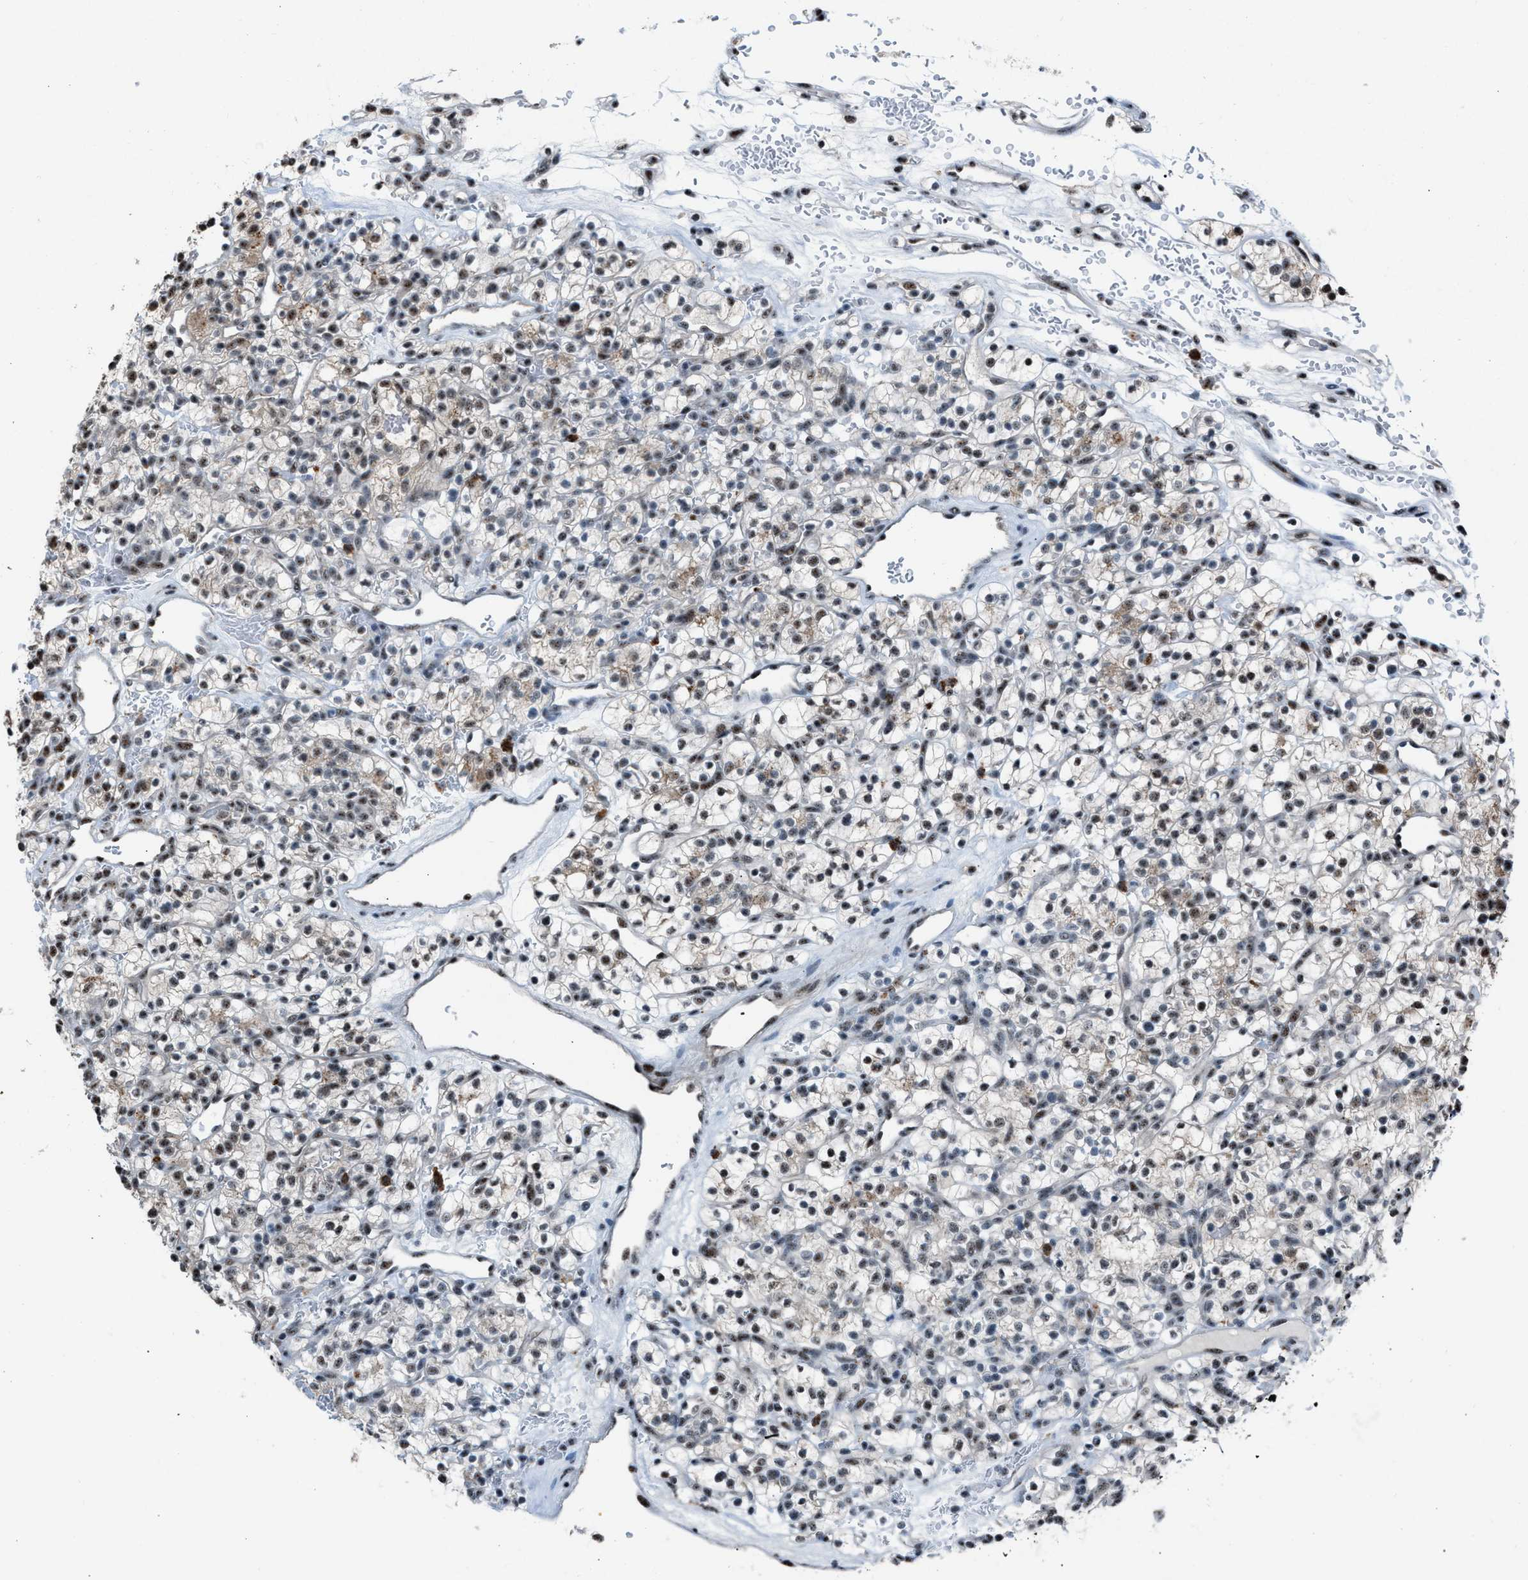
{"staining": {"intensity": "weak", "quantity": ">75%", "location": "nuclear"}, "tissue": "renal cancer", "cell_type": "Tumor cells", "image_type": "cancer", "snomed": [{"axis": "morphology", "description": "Adenocarcinoma, NOS"}, {"axis": "topography", "description": "Kidney"}], "caption": "A brown stain labels weak nuclear positivity of a protein in renal cancer (adenocarcinoma) tumor cells.", "gene": "CENPP", "patient": {"sex": "female", "age": 57}}